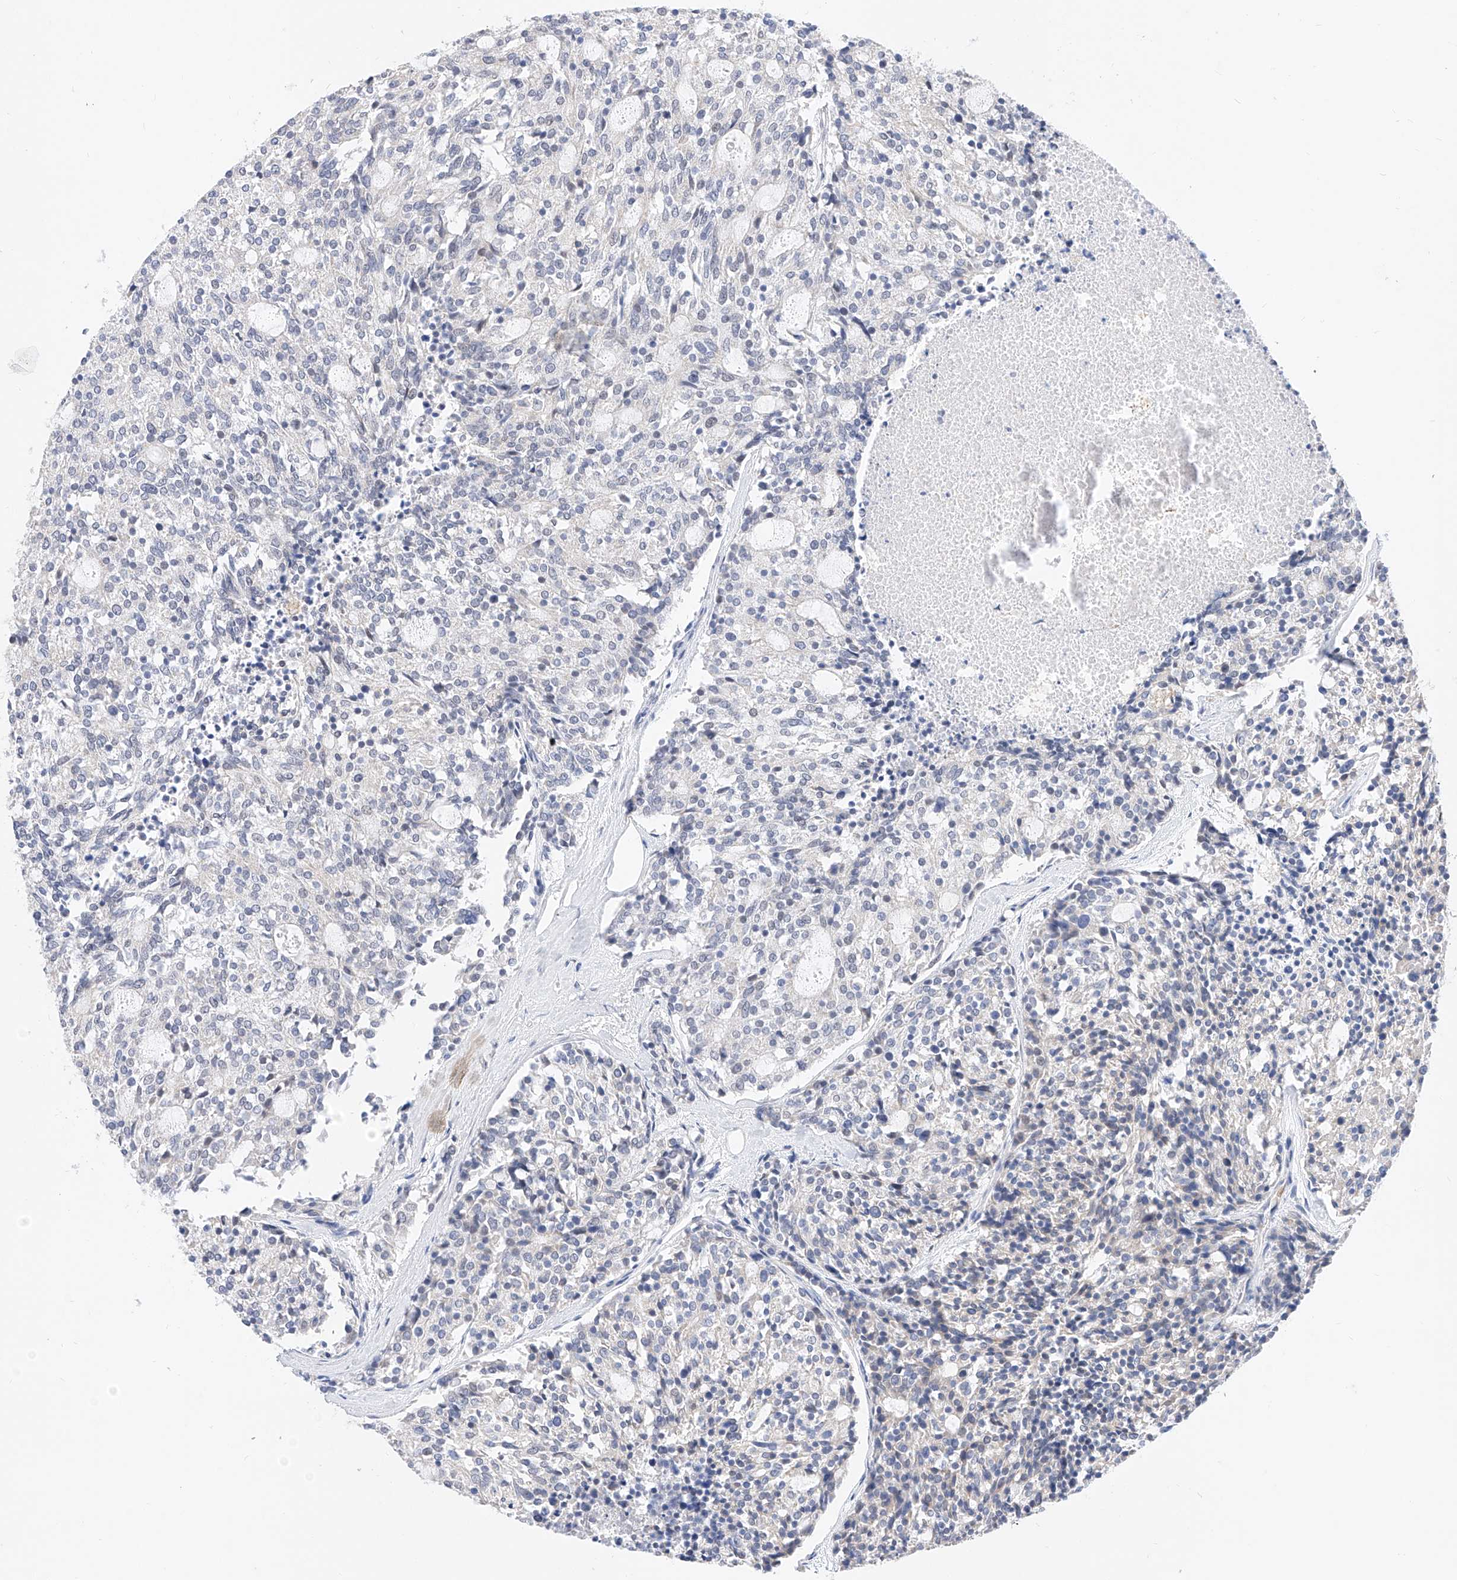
{"staining": {"intensity": "negative", "quantity": "none", "location": "none"}, "tissue": "carcinoid", "cell_type": "Tumor cells", "image_type": "cancer", "snomed": [{"axis": "morphology", "description": "Carcinoid, malignant, NOS"}, {"axis": "topography", "description": "Pancreas"}], "caption": "Immunohistochemical staining of carcinoid (malignant) reveals no significant positivity in tumor cells.", "gene": "KCNJ1", "patient": {"sex": "female", "age": 54}}